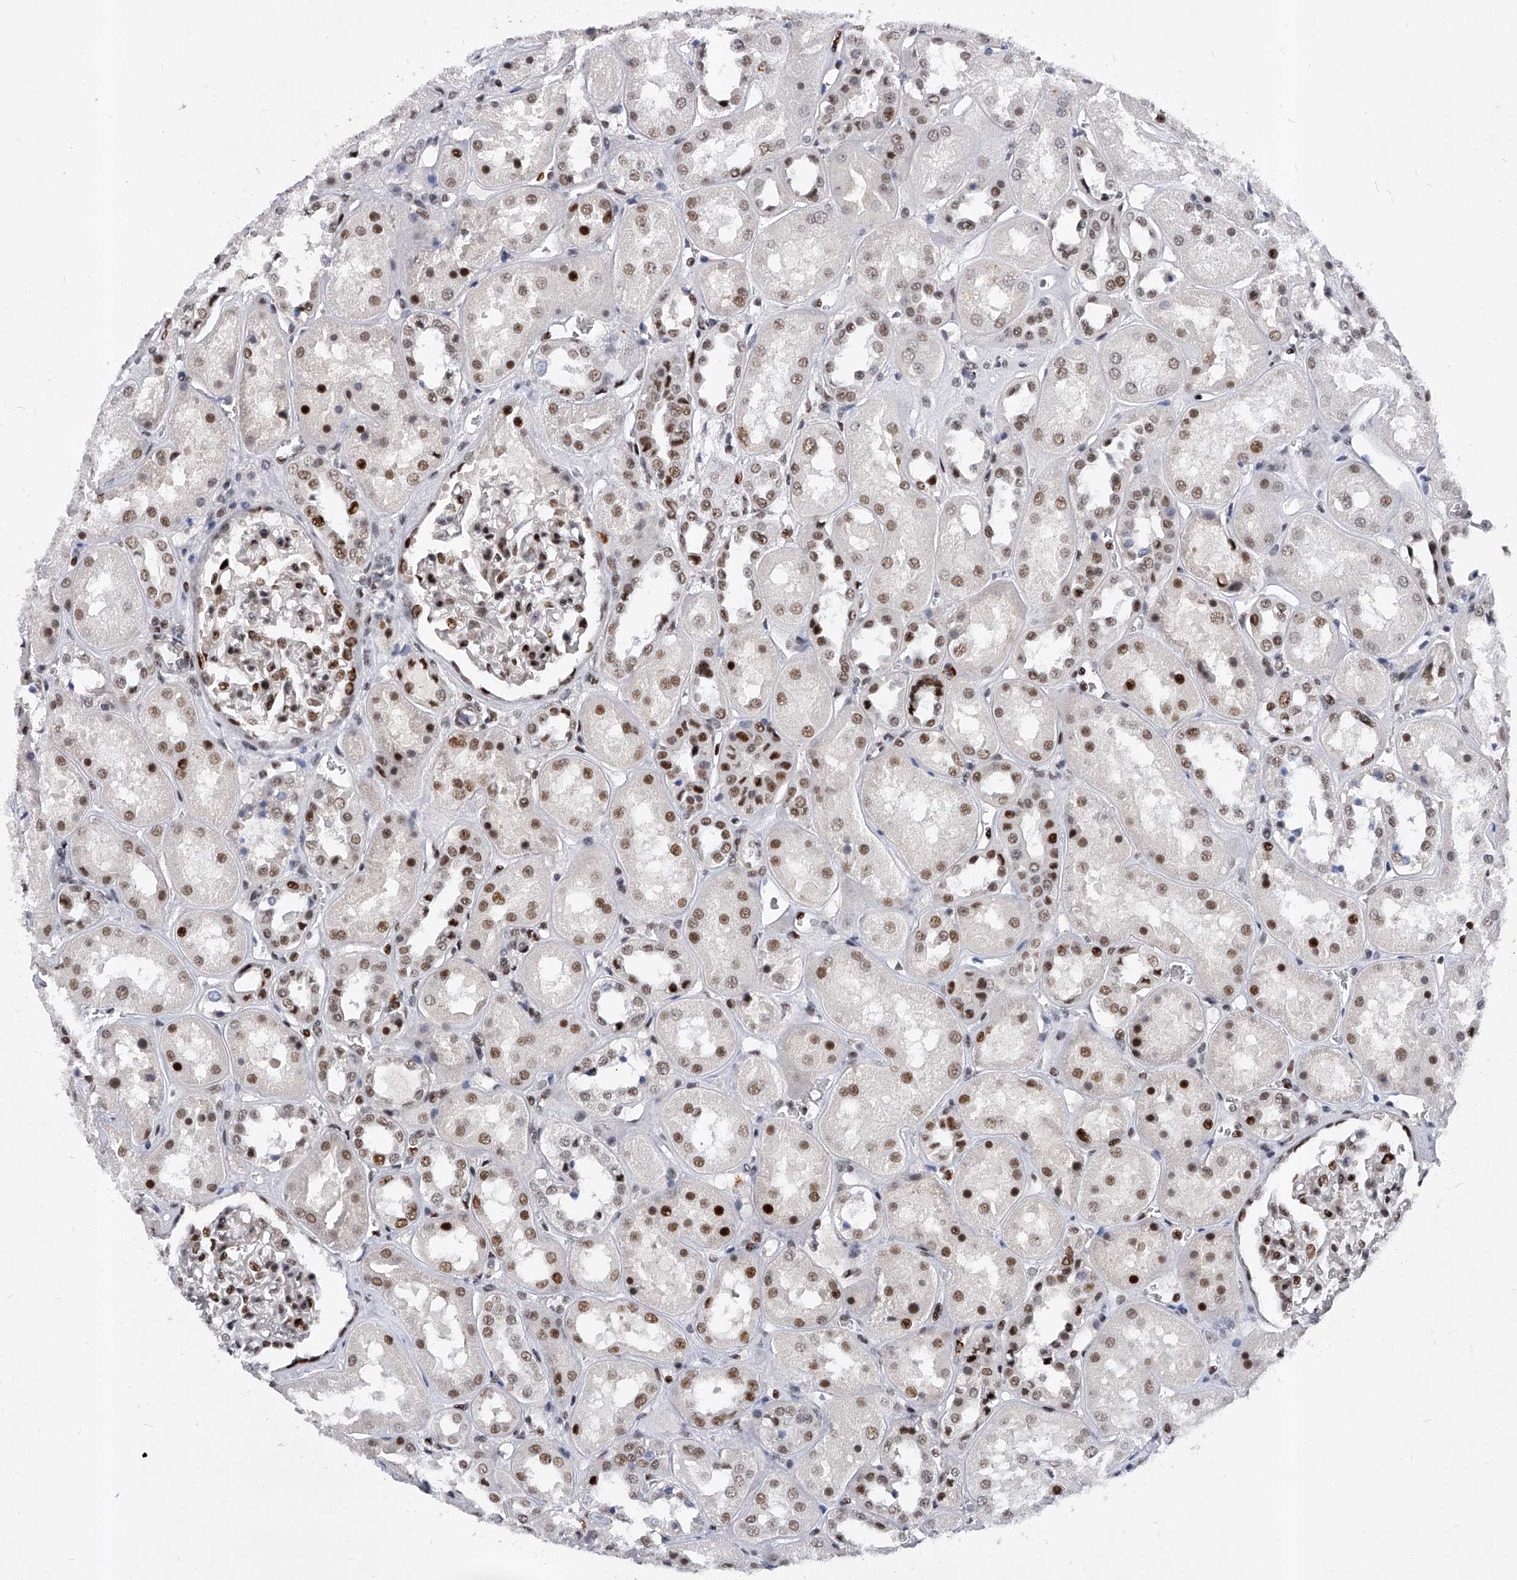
{"staining": {"intensity": "strong", "quantity": "25%-75%", "location": "nuclear"}, "tissue": "kidney", "cell_type": "Cells in glomeruli", "image_type": "normal", "snomed": [{"axis": "morphology", "description": "Normal tissue, NOS"}, {"axis": "topography", "description": "Kidney"}], "caption": "Strong nuclear expression is present in about 25%-75% of cells in glomeruli in unremarkable kidney.", "gene": "TESK2", "patient": {"sex": "male", "age": 70}}